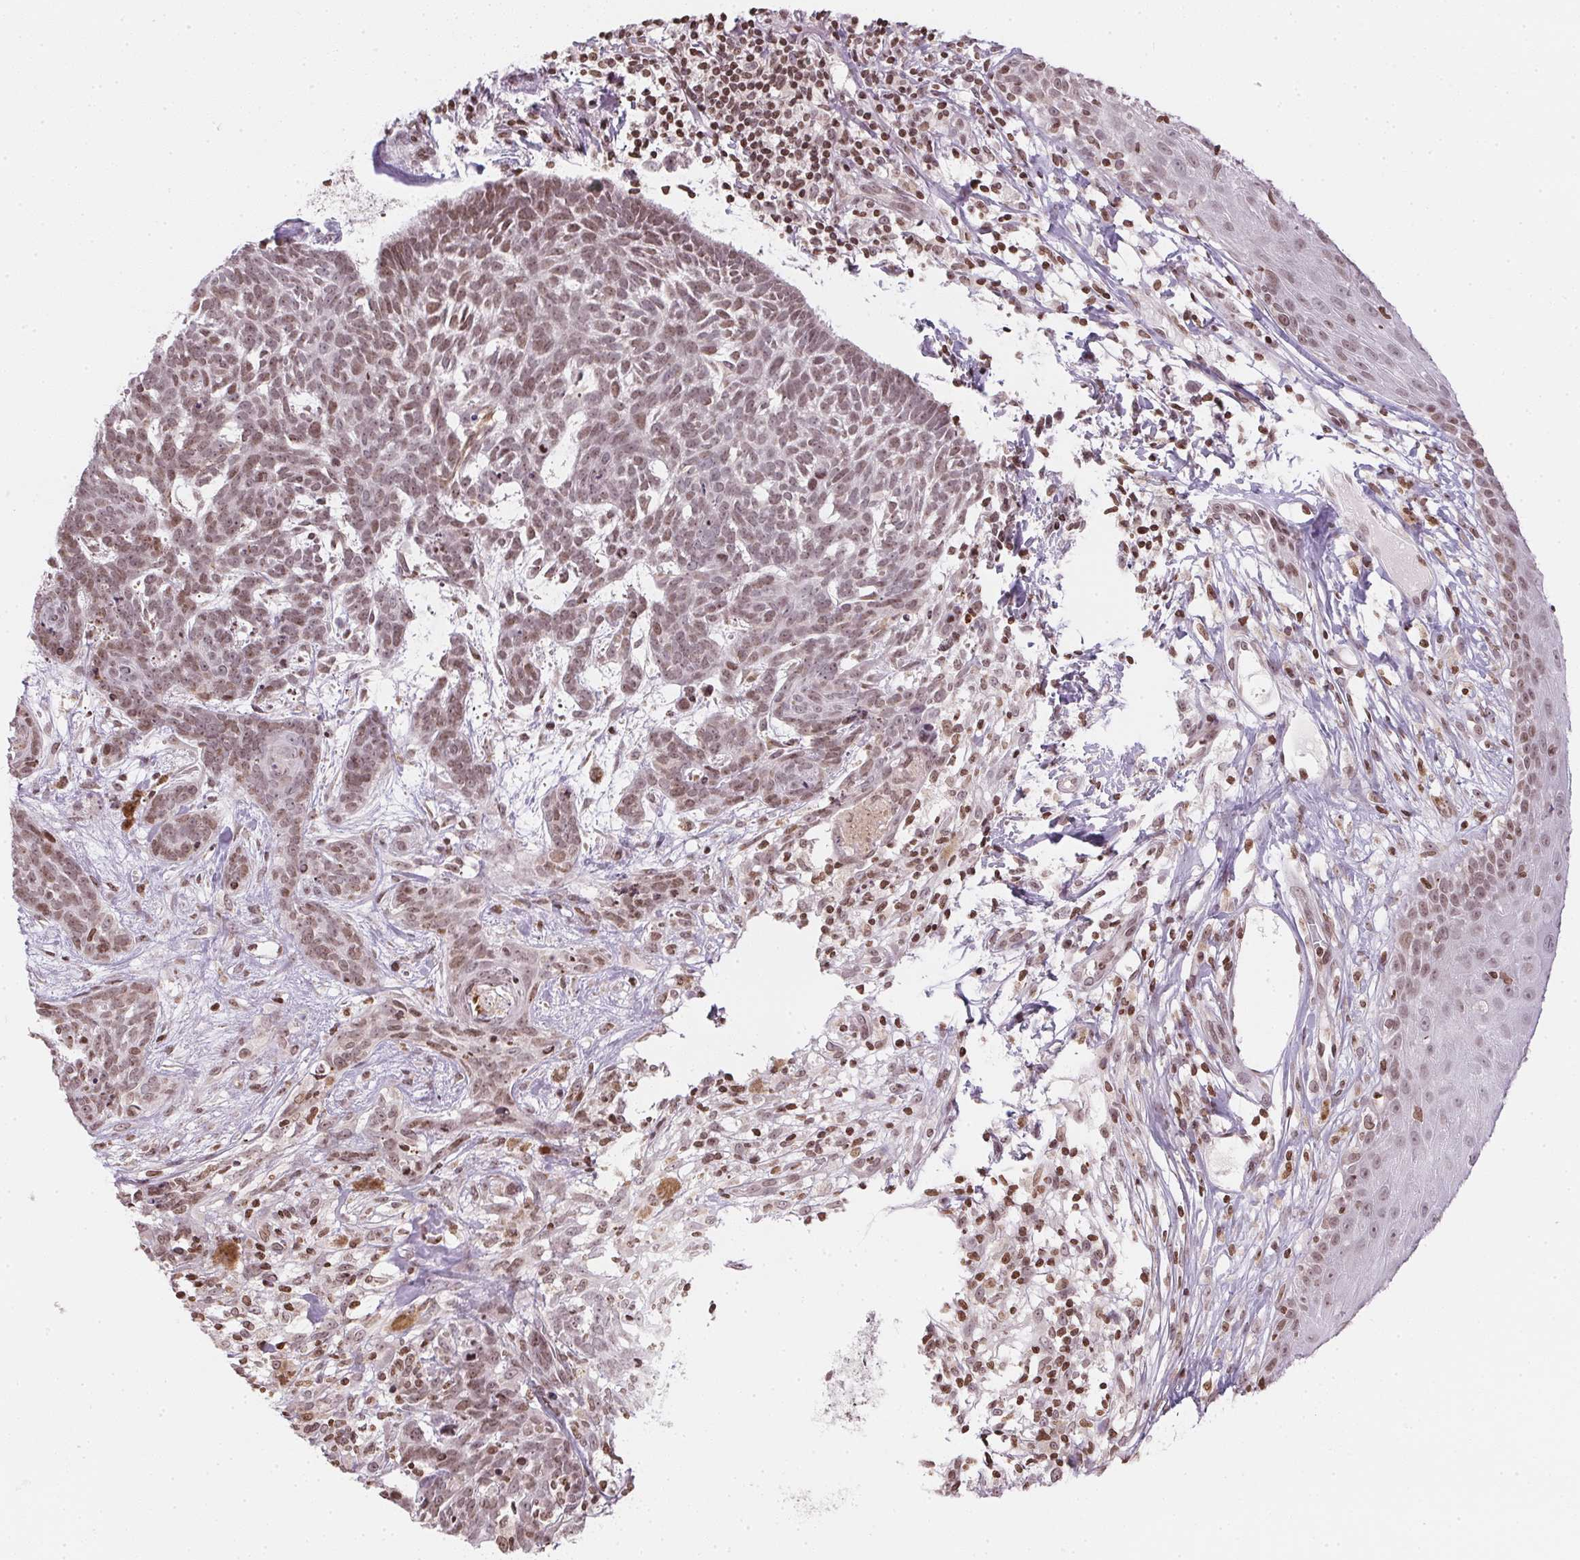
{"staining": {"intensity": "moderate", "quantity": ">75%", "location": "nuclear"}, "tissue": "skin cancer", "cell_type": "Tumor cells", "image_type": "cancer", "snomed": [{"axis": "morphology", "description": "Basal cell carcinoma"}, {"axis": "topography", "description": "Skin"}], "caption": "Protein staining of skin cancer tissue reveals moderate nuclear positivity in approximately >75% of tumor cells. The protein of interest is shown in brown color, while the nuclei are stained blue.", "gene": "RNF181", "patient": {"sex": "female", "age": 78}}